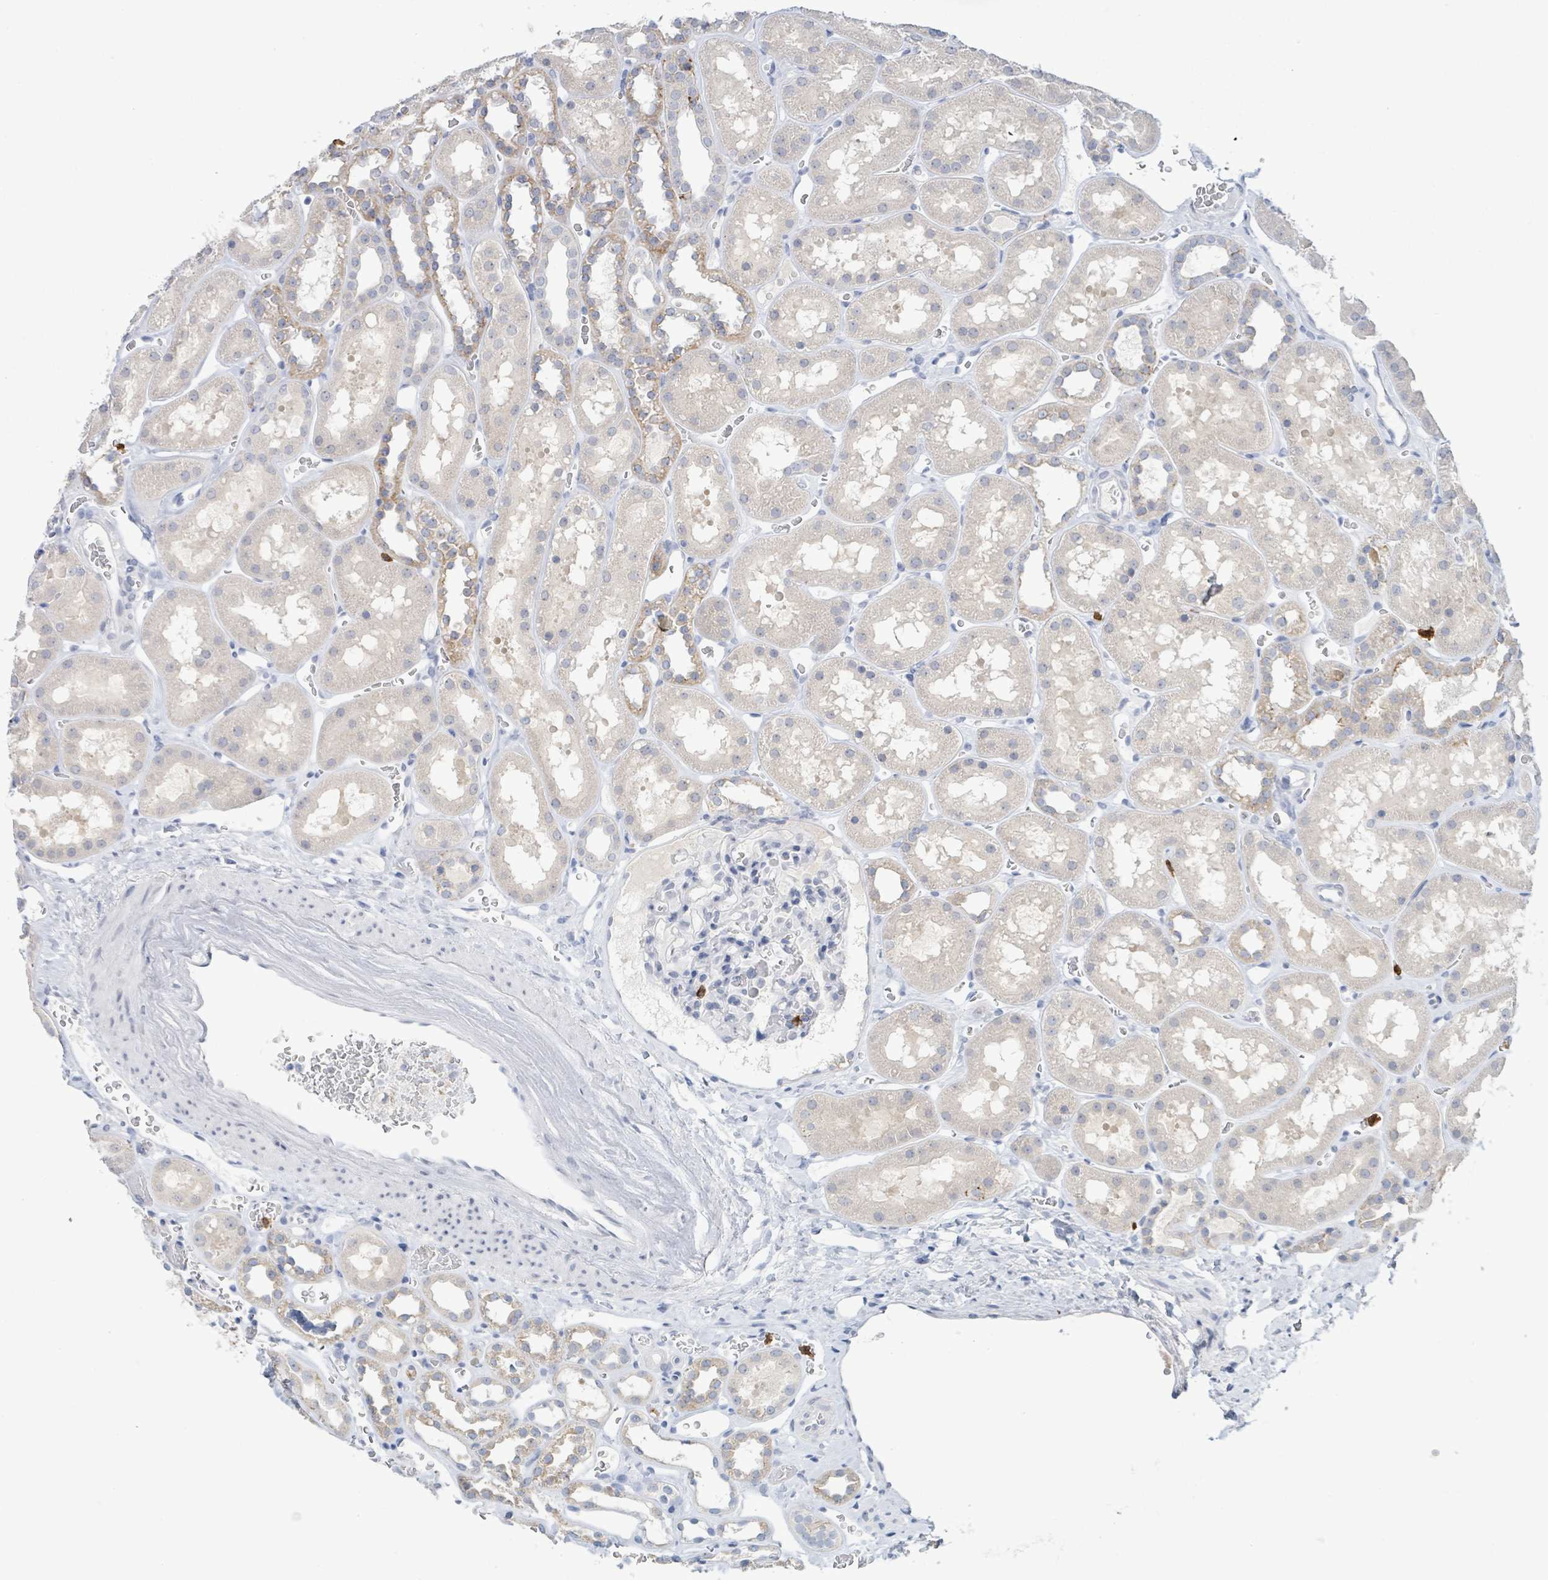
{"staining": {"intensity": "negative", "quantity": "none", "location": "none"}, "tissue": "kidney", "cell_type": "Cells in glomeruli", "image_type": "normal", "snomed": [{"axis": "morphology", "description": "Normal tissue, NOS"}, {"axis": "topography", "description": "Kidney"}], "caption": "Kidney stained for a protein using immunohistochemistry (IHC) shows no expression cells in glomeruli.", "gene": "LCLAT1", "patient": {"sex": "female", "age": 41}}